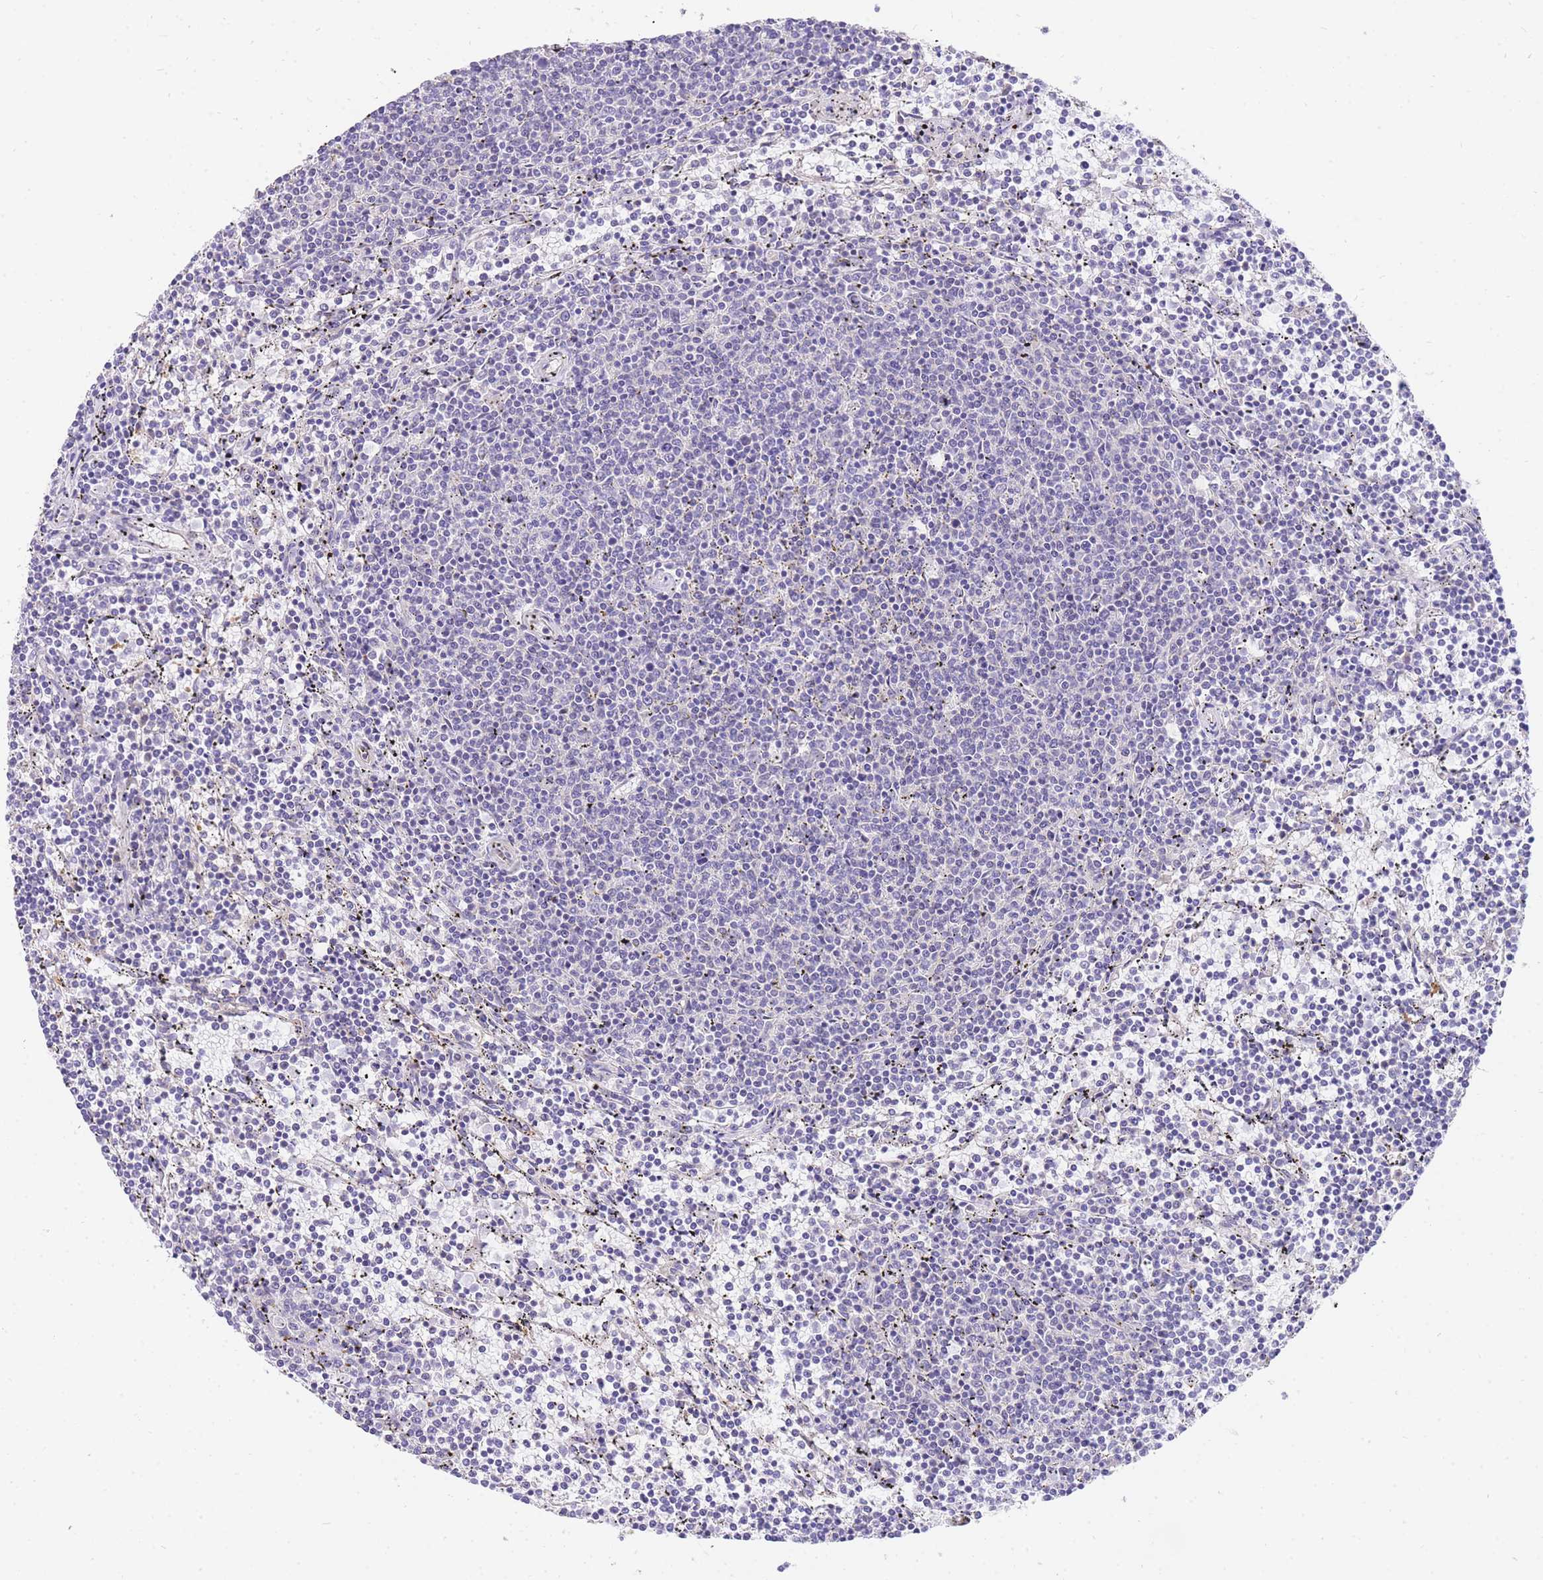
{"staining": {"intensity": "negative", "quantity": "none", "location": "none"}, "tissue": "lymphoma", "cell_type": "Tumor cells", "image_type": "cancer", "snomed": [{"axis": "morphology", "description": "Malignant lymphoma, non-Hodgkin's type, Low grade"}, {"axis": "topography", "description": "Spleen"}], "caption": "This is a photomicrograph of immunohistochemistry (IHC) staining of malignant lymphoma, non-Hodgkin's type (low-grade), which shows no staining in tumor cells.", "gene": "S100PBP", "patient": {"sex": "female", "age": 50}}